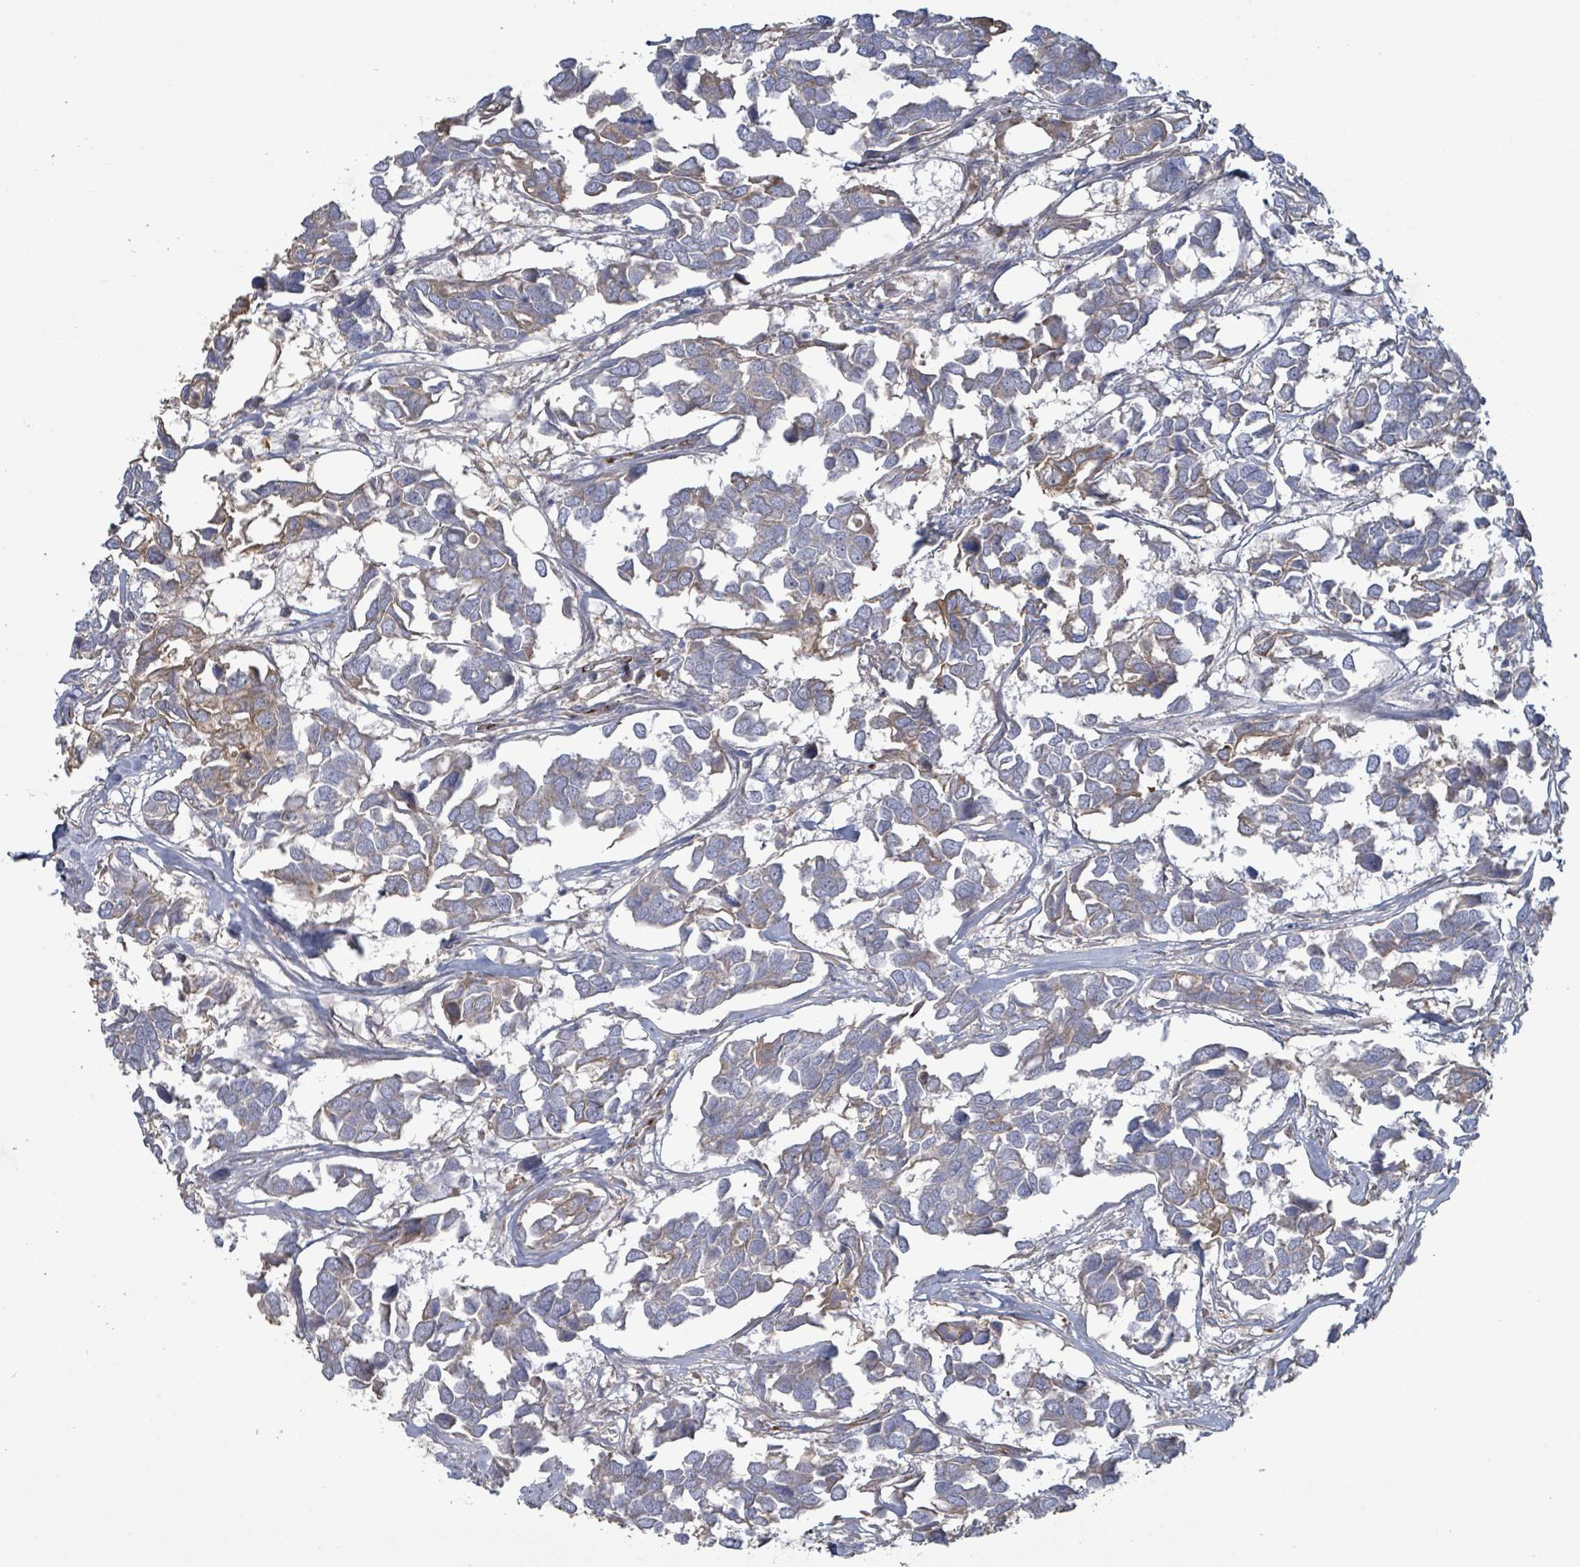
{"staining": {"intensity": "weak", "quantity": "<25%", "location": "cytoplasmic/membranous"}, "tissue": "breast cancer", "cell_type": "Tumor cells", "image_type": "cancer", "snomed": [{"axis": "morphology", "description": "Duct carcinoma"}, {"axis": "topography", "description": "Breast"}], "caption": "High power microscopy micrograph of an immunohistochemistry histopathology image of breast intraductal carcinoma, revealing no significant expression in tumor cells.", "gene": "COL13A1", "patient": {"sex": "female", "age": 83}}